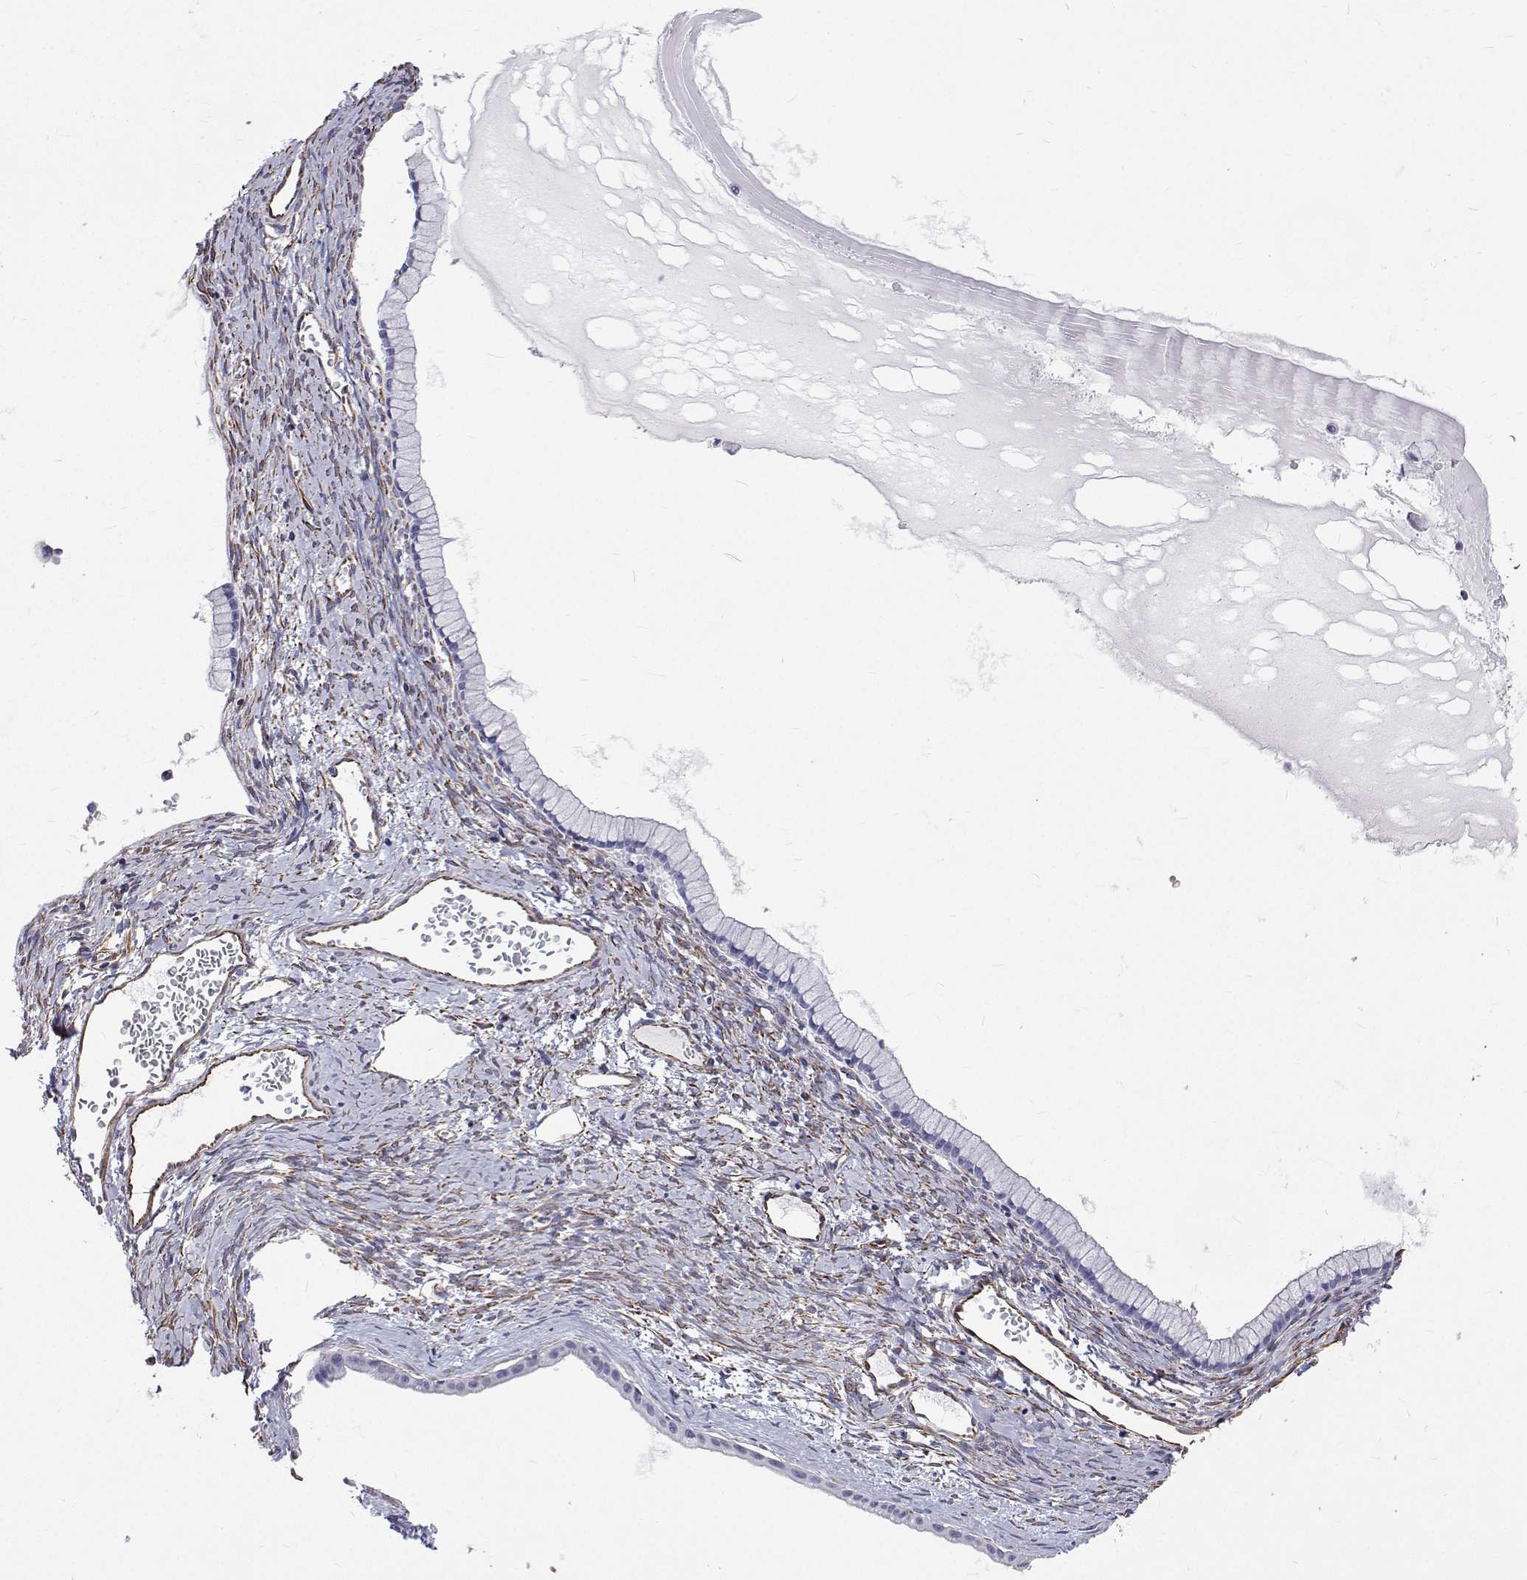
{"staining": {"intensity": "negative", "quantity": "none", "location": "none"}, "tissue": "ovarian cancer", "cell_type": "Tumor cells", "image_type": "cancer", "snomed": [{"axis": "morphology", "description": "Cystadenocarcinoma, mucinous, NOS"}, {"axis": "topography", "description": "Ovary"}], "caption": "The immunohistochemistry image has no significant staining in tumor cells of ovarian cancer (mucinous cystadenocarcinoma) tissue.", "gene": "OPRPN", "patient": {"sex": "female", "age": 41}}